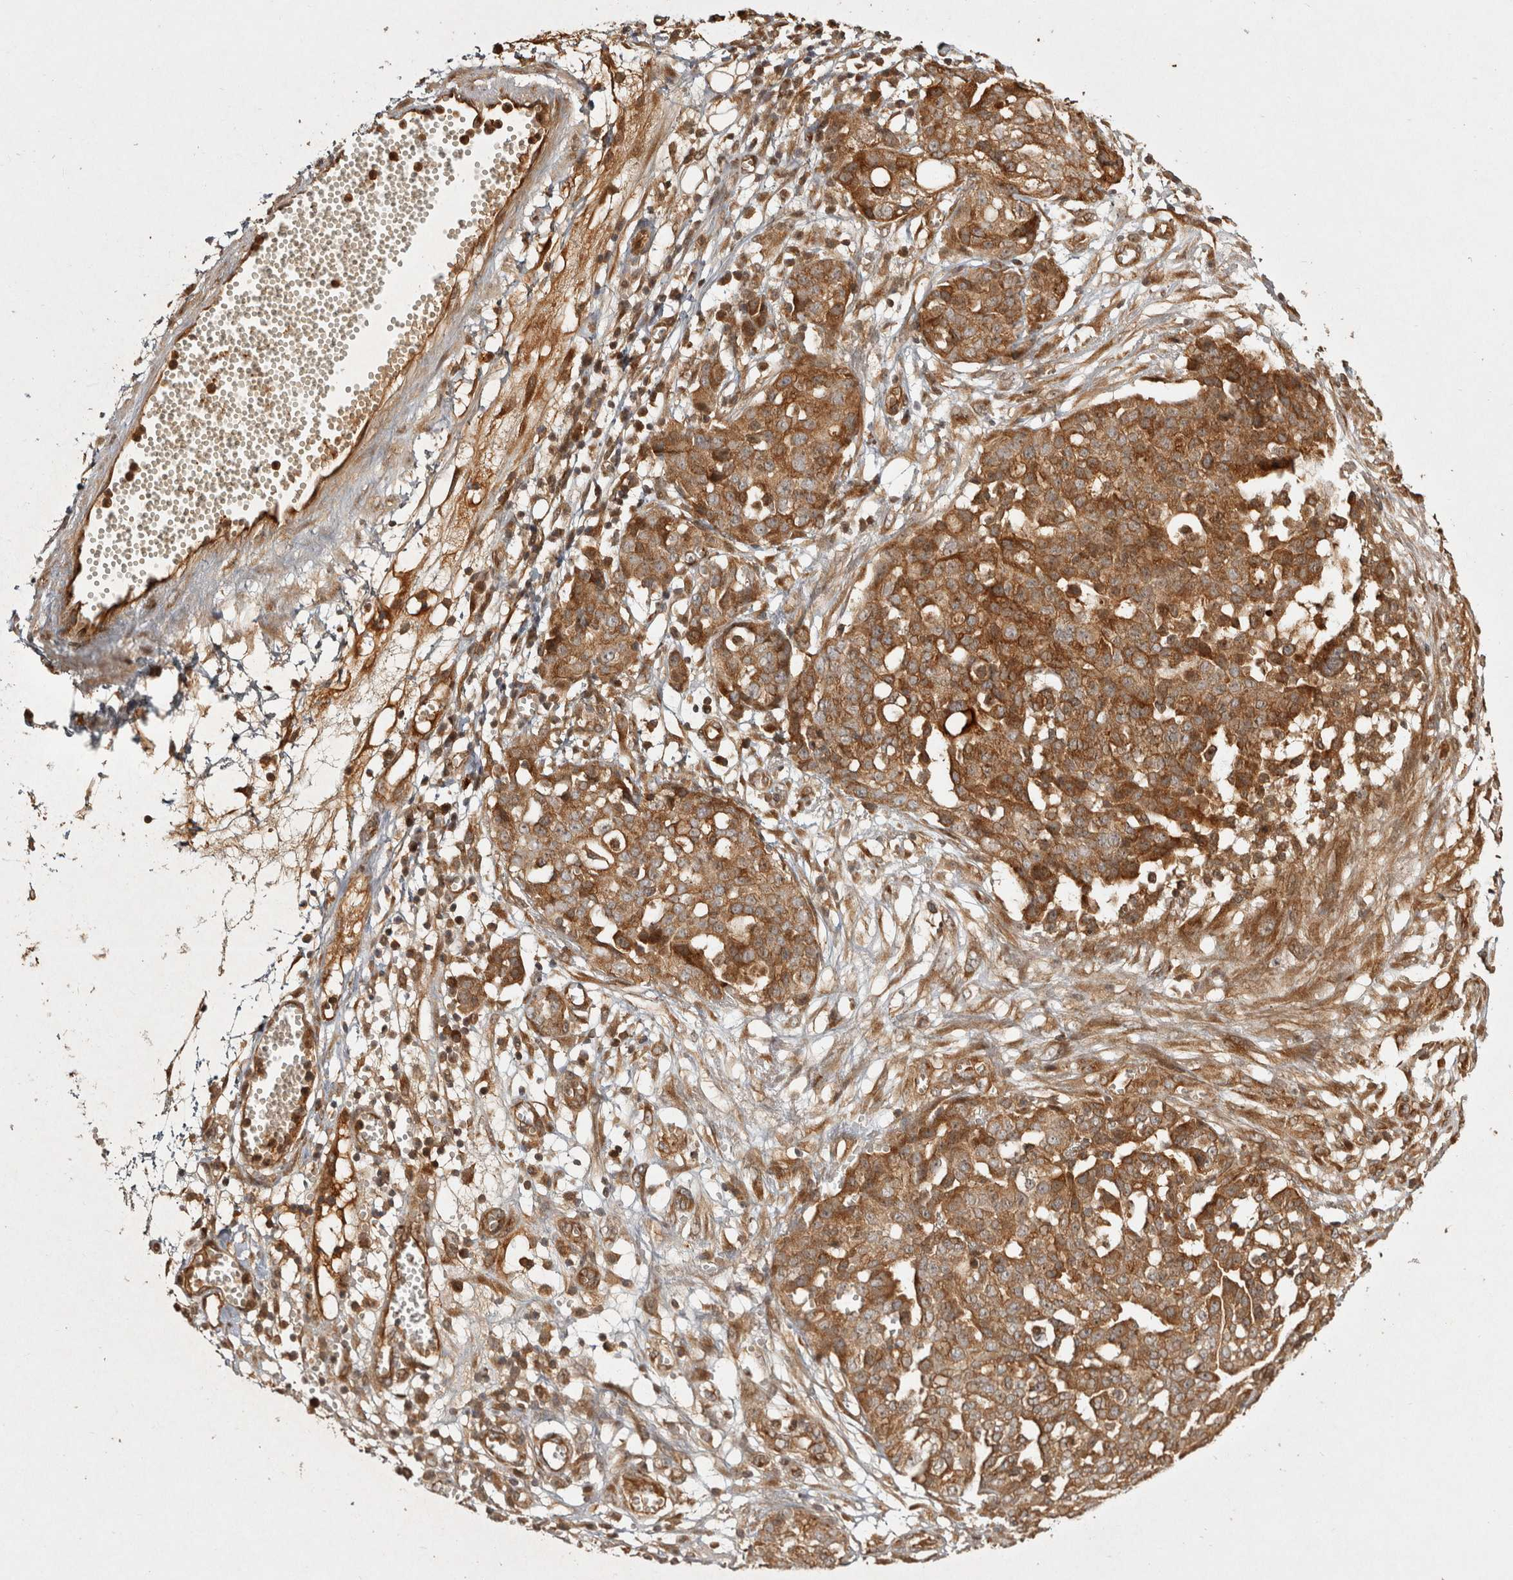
{"staining": {"intensity": "moderate", "quantity": ">75%", "location": "cytoplasmic/membranous"}, "tissue": "ovarian cancer", "cell_type": "Tumor cells", "image_type": "cancer", "snomed": [{"axis": "morphology", "description": "Cystadenocarcinoma, serous, NOS"}, {"axis": "topography", "description": "Soft tissue"}, {"axis": "topography", "description": "Ovary"}], "caption": "IHC photomicrograph of human ovarian cancer (serous cystadenocarcinoma) stained for a protein (brown), which displays medium levels of moderate cytoplasmic/membranous expression in about >75% of tumor cells.", "gene": "CAMSAP2", "patient": {"sex": "female", "age": 57}}